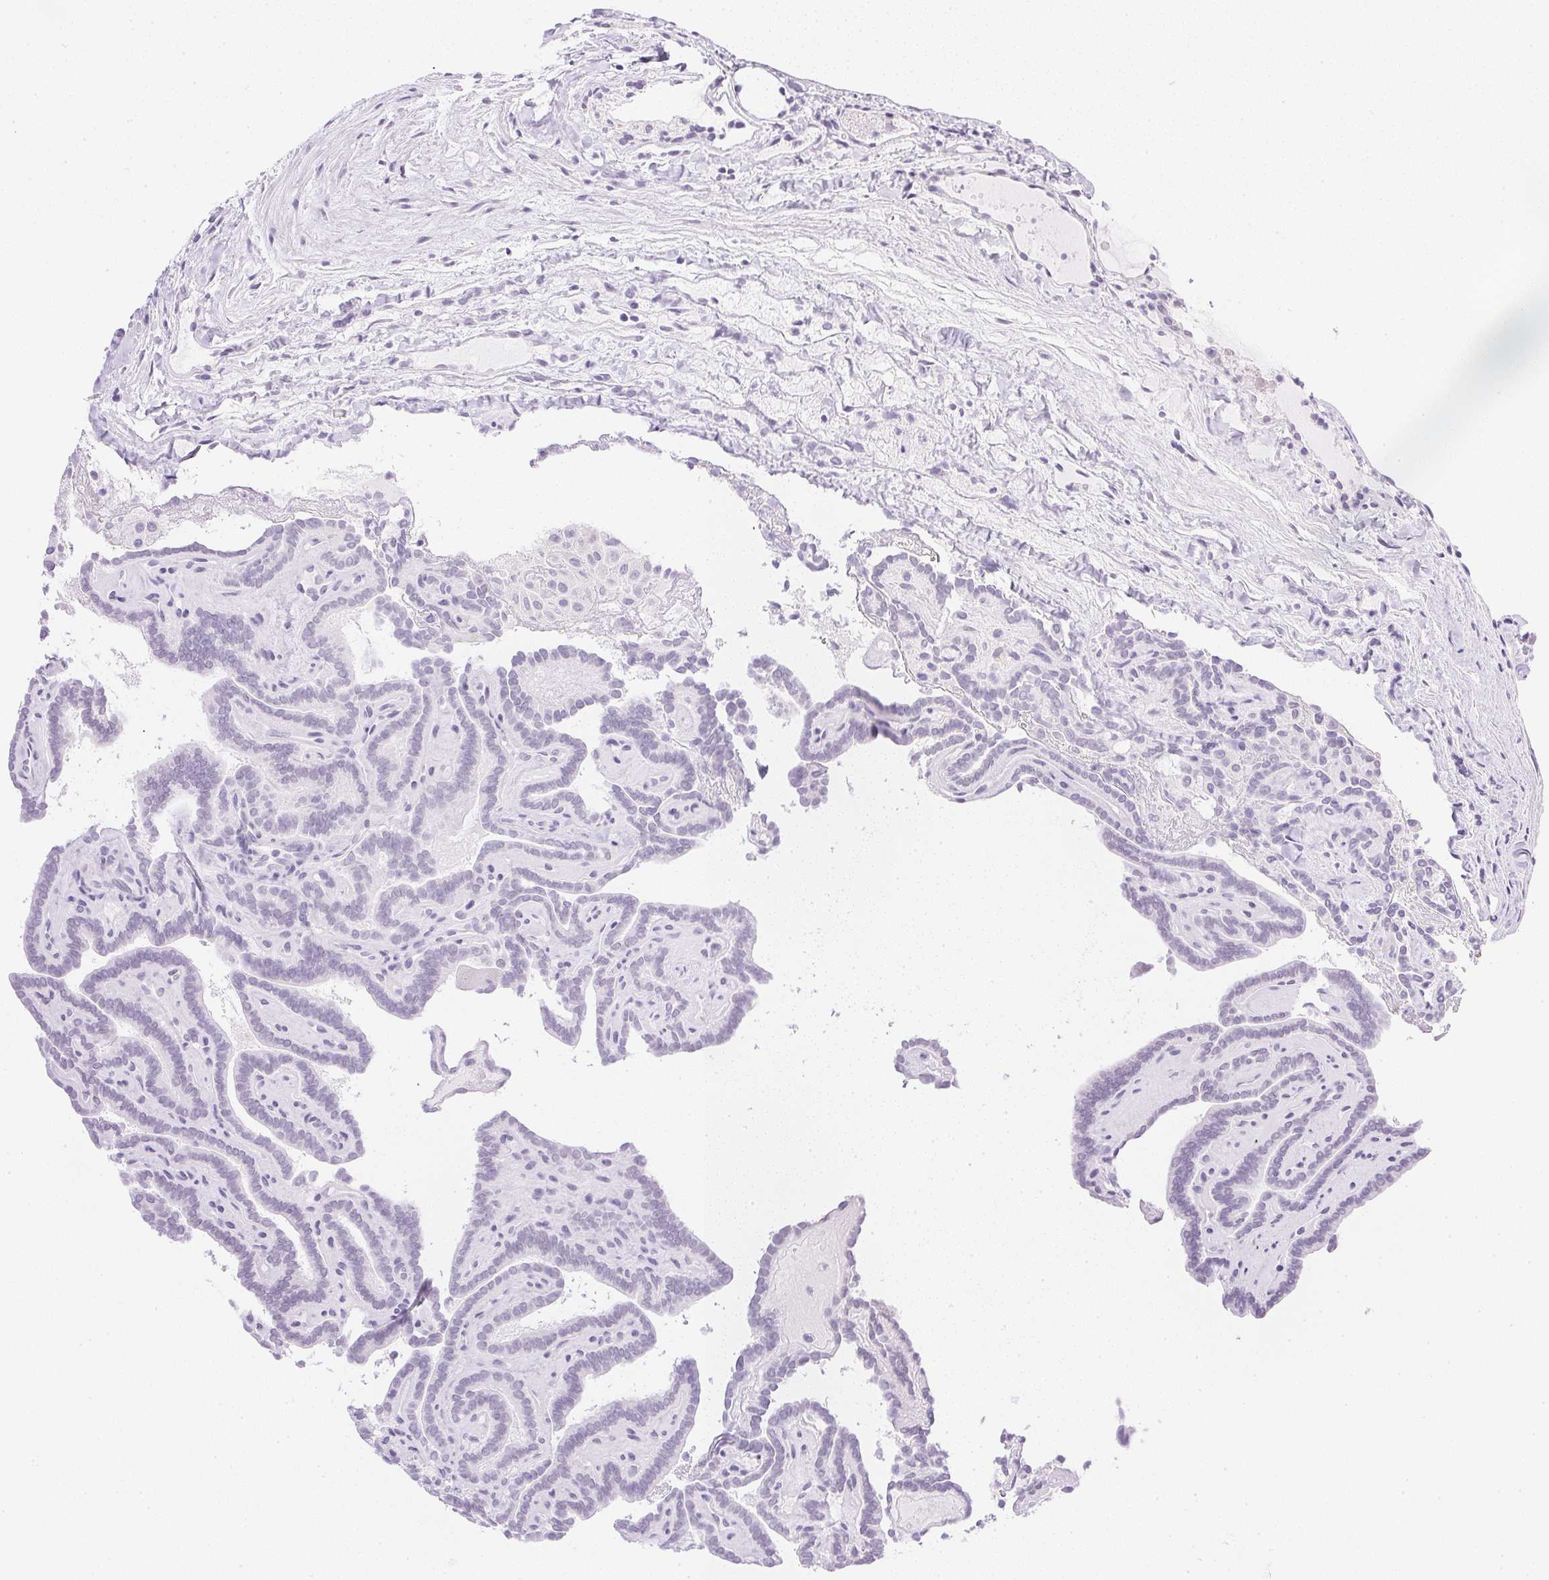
{"staining": {"intensity": "negative", "quantity": "none", "location": "none"}, "tissue": "thyroid cancer", "cell_type": "Tumor cells", "image_type": "cancer", "snomed": [{"axis": "morphology", "description": "Papillary adenocarcinoma, NOS"}, {"axis": "topography", "description": "Thyroid gland"}], "caption": "A histopathology image of thyroid cancer stained for a protein exhibits no brown staining in tumor cells. (Brightfield microscopy of DAB immunohistochemistry (IHC) at high magnification).", "gene": "CPB1", "patient": {"sex": "female", "age": 21}}